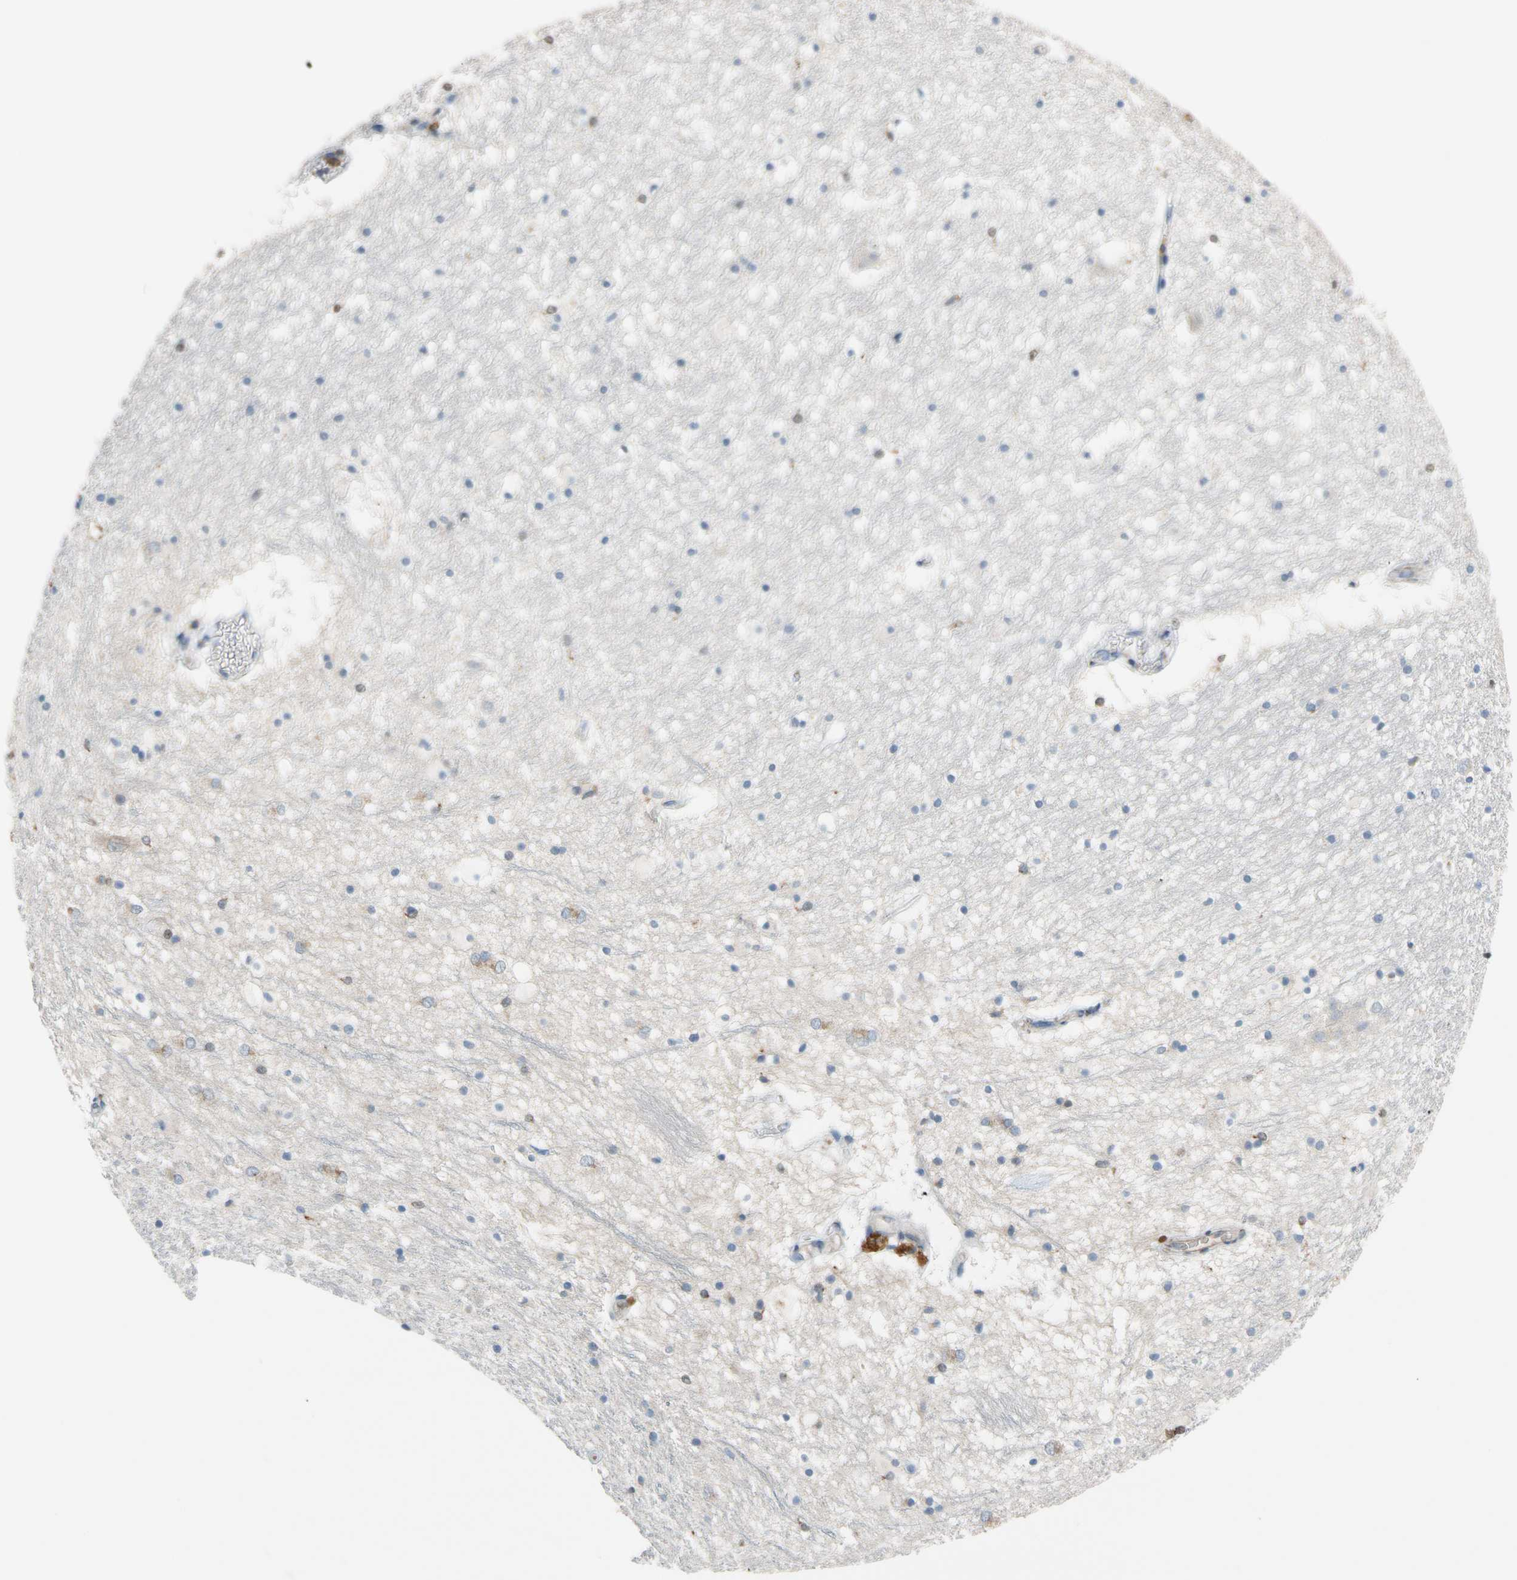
{"staining": {"intensity": "moderate", "quantity": "<25%", "location": "cytoplasmic/membranous,nuclear"}, "tissue": "hippocampus", "cell_type": "Glial cells", "image_type": "normal", "snomed": [{"axis": "morphology", "description": "Normal tissue, NOS"}, {"axis": "topography", "description": "Hippocampus"}], "caption": "Moderate cytoplasmic/membranous,nuclear positivity is appreciated in approximately <25% of glial cells in benign hippocampus.", "gene": "GPSM2", "patient": {"sex": "male", "age": 45}}